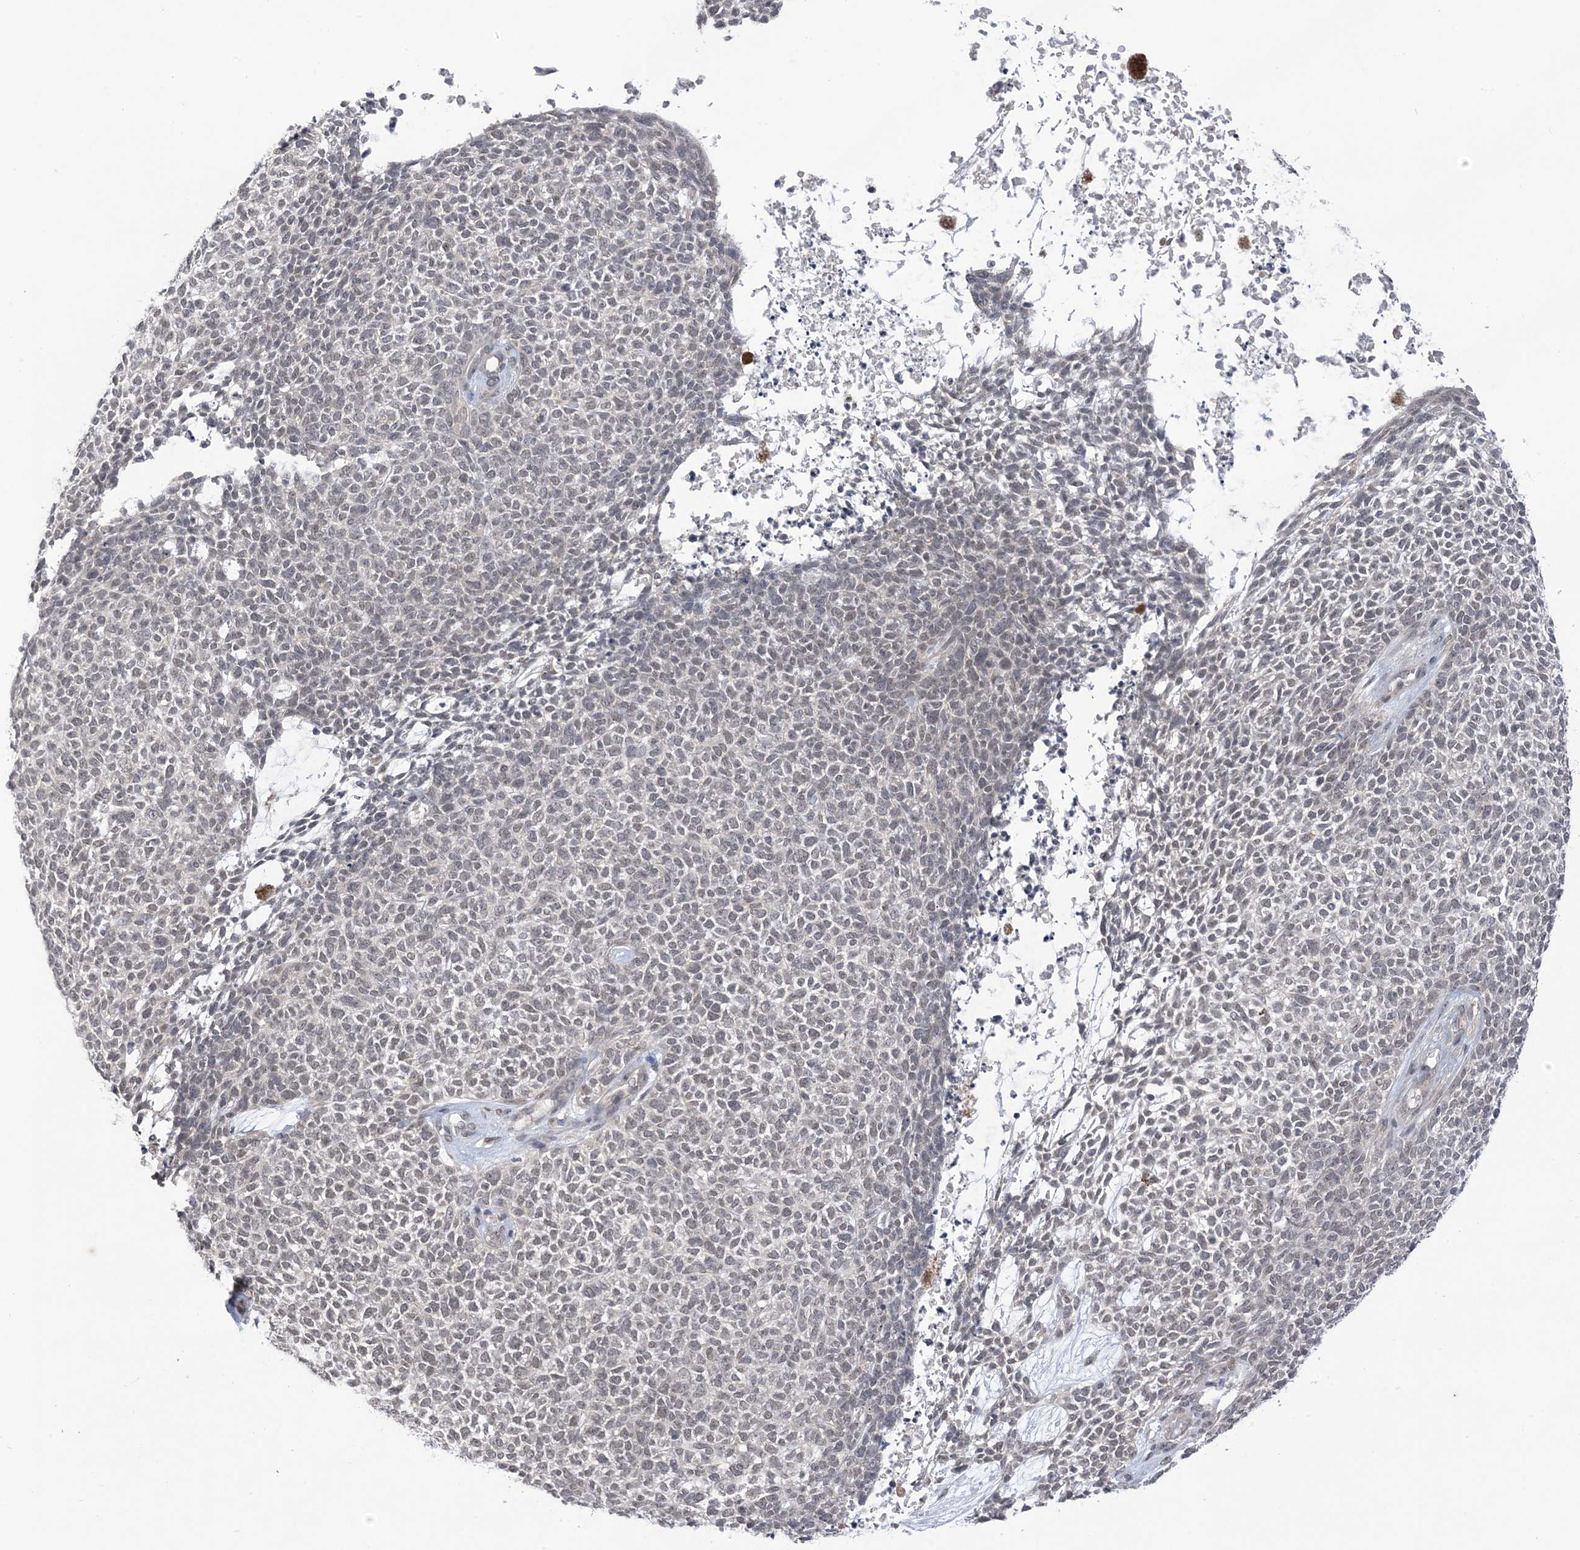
{"staining": {"intensity": "negative", "quantity": "none", "location": "none"}, "tissue": "skin cancer", "cell_type": "Tumor cells", "image_type": "cancer", "snomed": [{"axis": "morphology", "description": "Basal cell carcinoma"}, {"axis": "topography", "description": "Skin"}], "caption": "Tumor cells show no significant protein staining in skin cancer (basal cell carcinoma).", "gene": "RANBP9", "patient": {"sex": "female", "age": 84}}